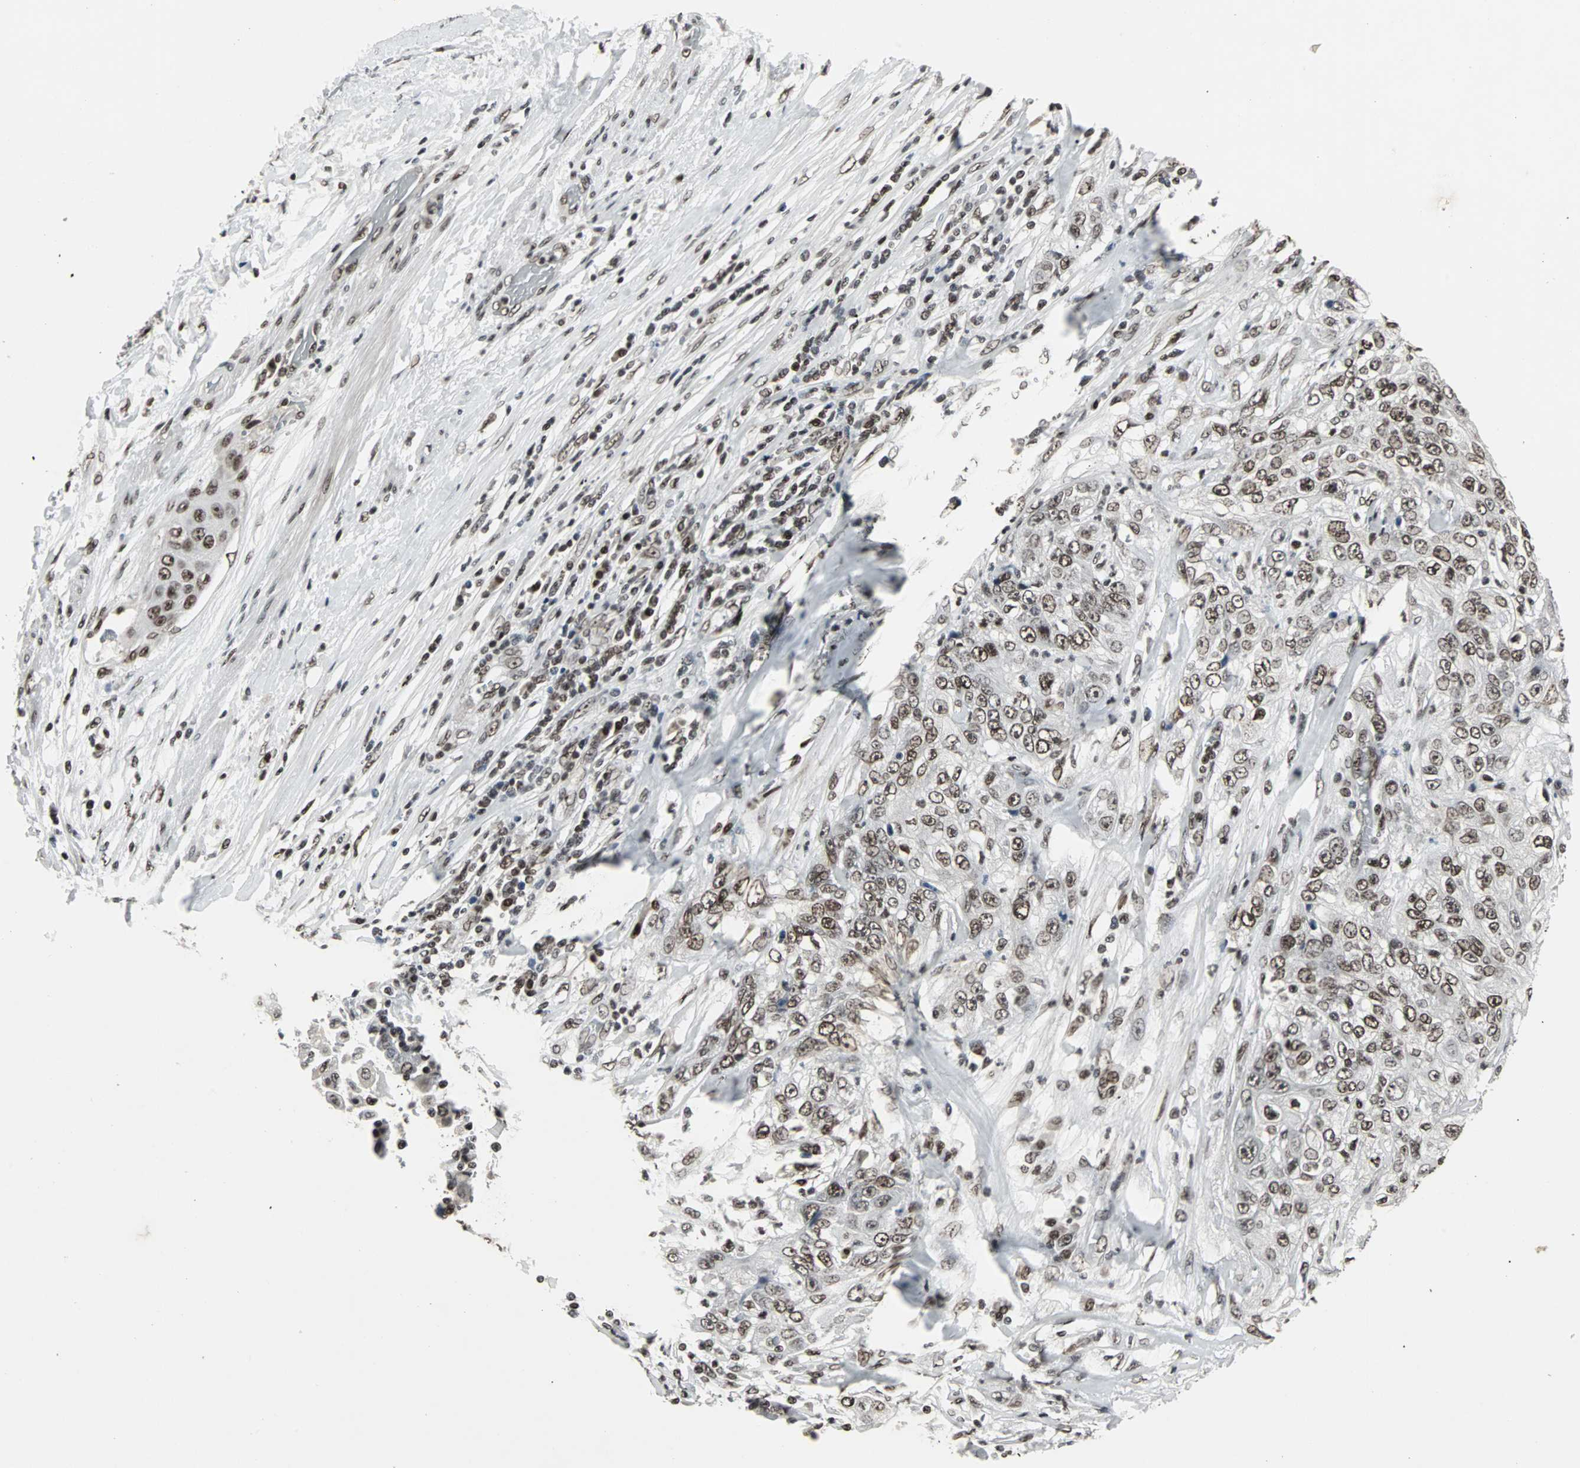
{"staining": {"intensity": "moderate", "quantity": ">75%", "location": "nuclear"}, "tissue": "lung cancer", "cell_type": "Tumor cells", "image_type": "cancer", "snomed": [{"axis": "morphology", "description": "Inflammation, NOS"}, {"axis": "morphology", "description": "Squamous cell carcinoma, NOS"}, {"axis": "topography", "description": "Lymph node"}, {"axis": "topography", "description": "Soft tissue"}, {"axis": "topography", "description": "Lung"}], "caption": "Brown immunohistochemical staining in human lung squamous cell carcinoma reveals moderate nuclear expression in about >75% of tumor cells.", "gene": "PNKP", "patient": {"sex": "male", "age": 66}}